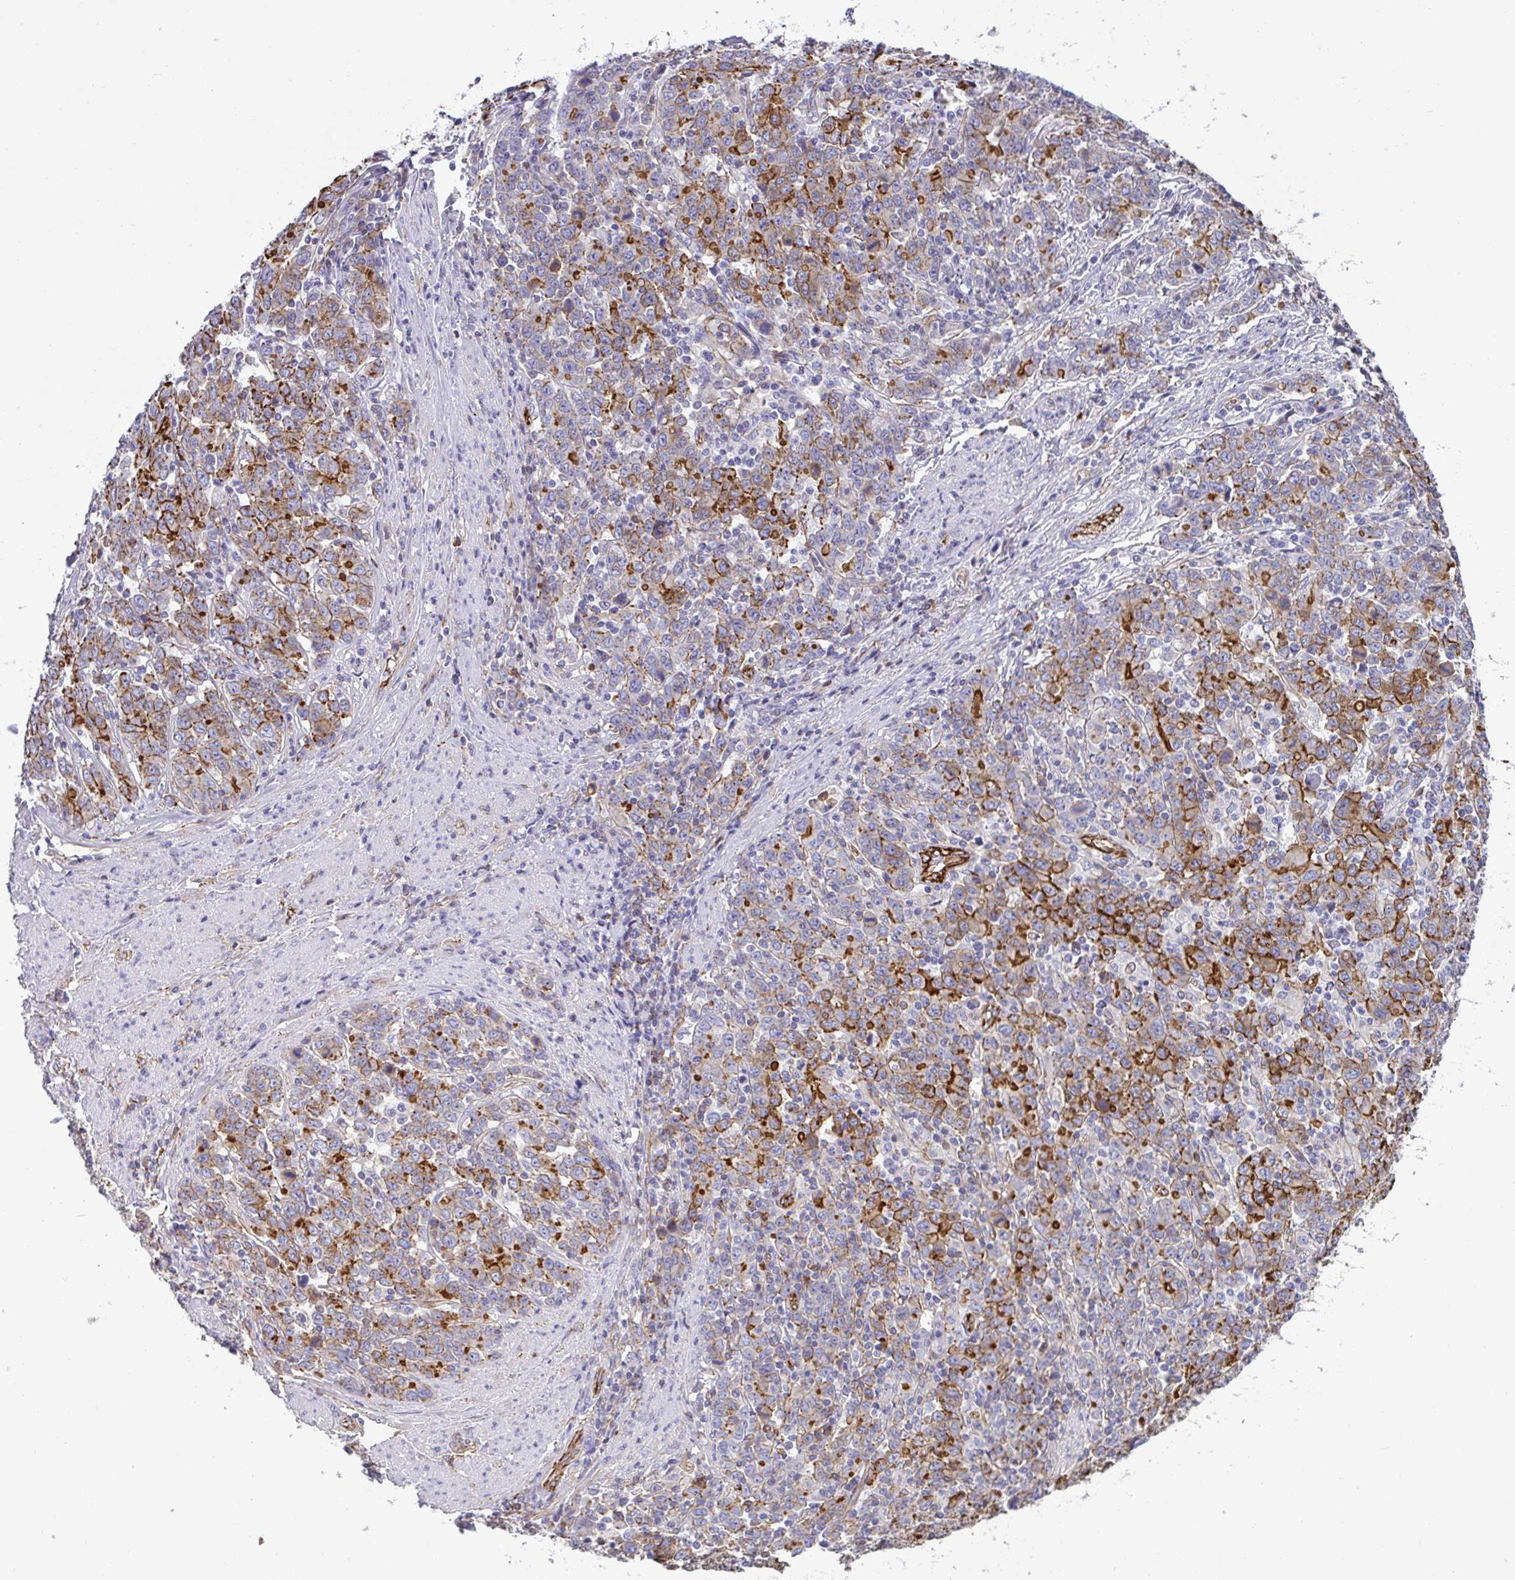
{"staining": {"intensity": "moderate", "quantity": "<25%", "location": "cytoplasmic/membranous"}, "tissue": "stomach cancer", "cell_type": "Tumor cells", "image_type": "cancer", "snomed": [{"axis": "morphology", "description": "Adenocarcinoma, NOS"}, {"axis": "topography", "description": "Stomach, upper"}], "caption": "Adenocarcinoma (stomach) stained with a protein marker exhibits moderate staining in tumor cells.", "gene": "LIMA1", "patient": {"sex": "male", "age": 69}}